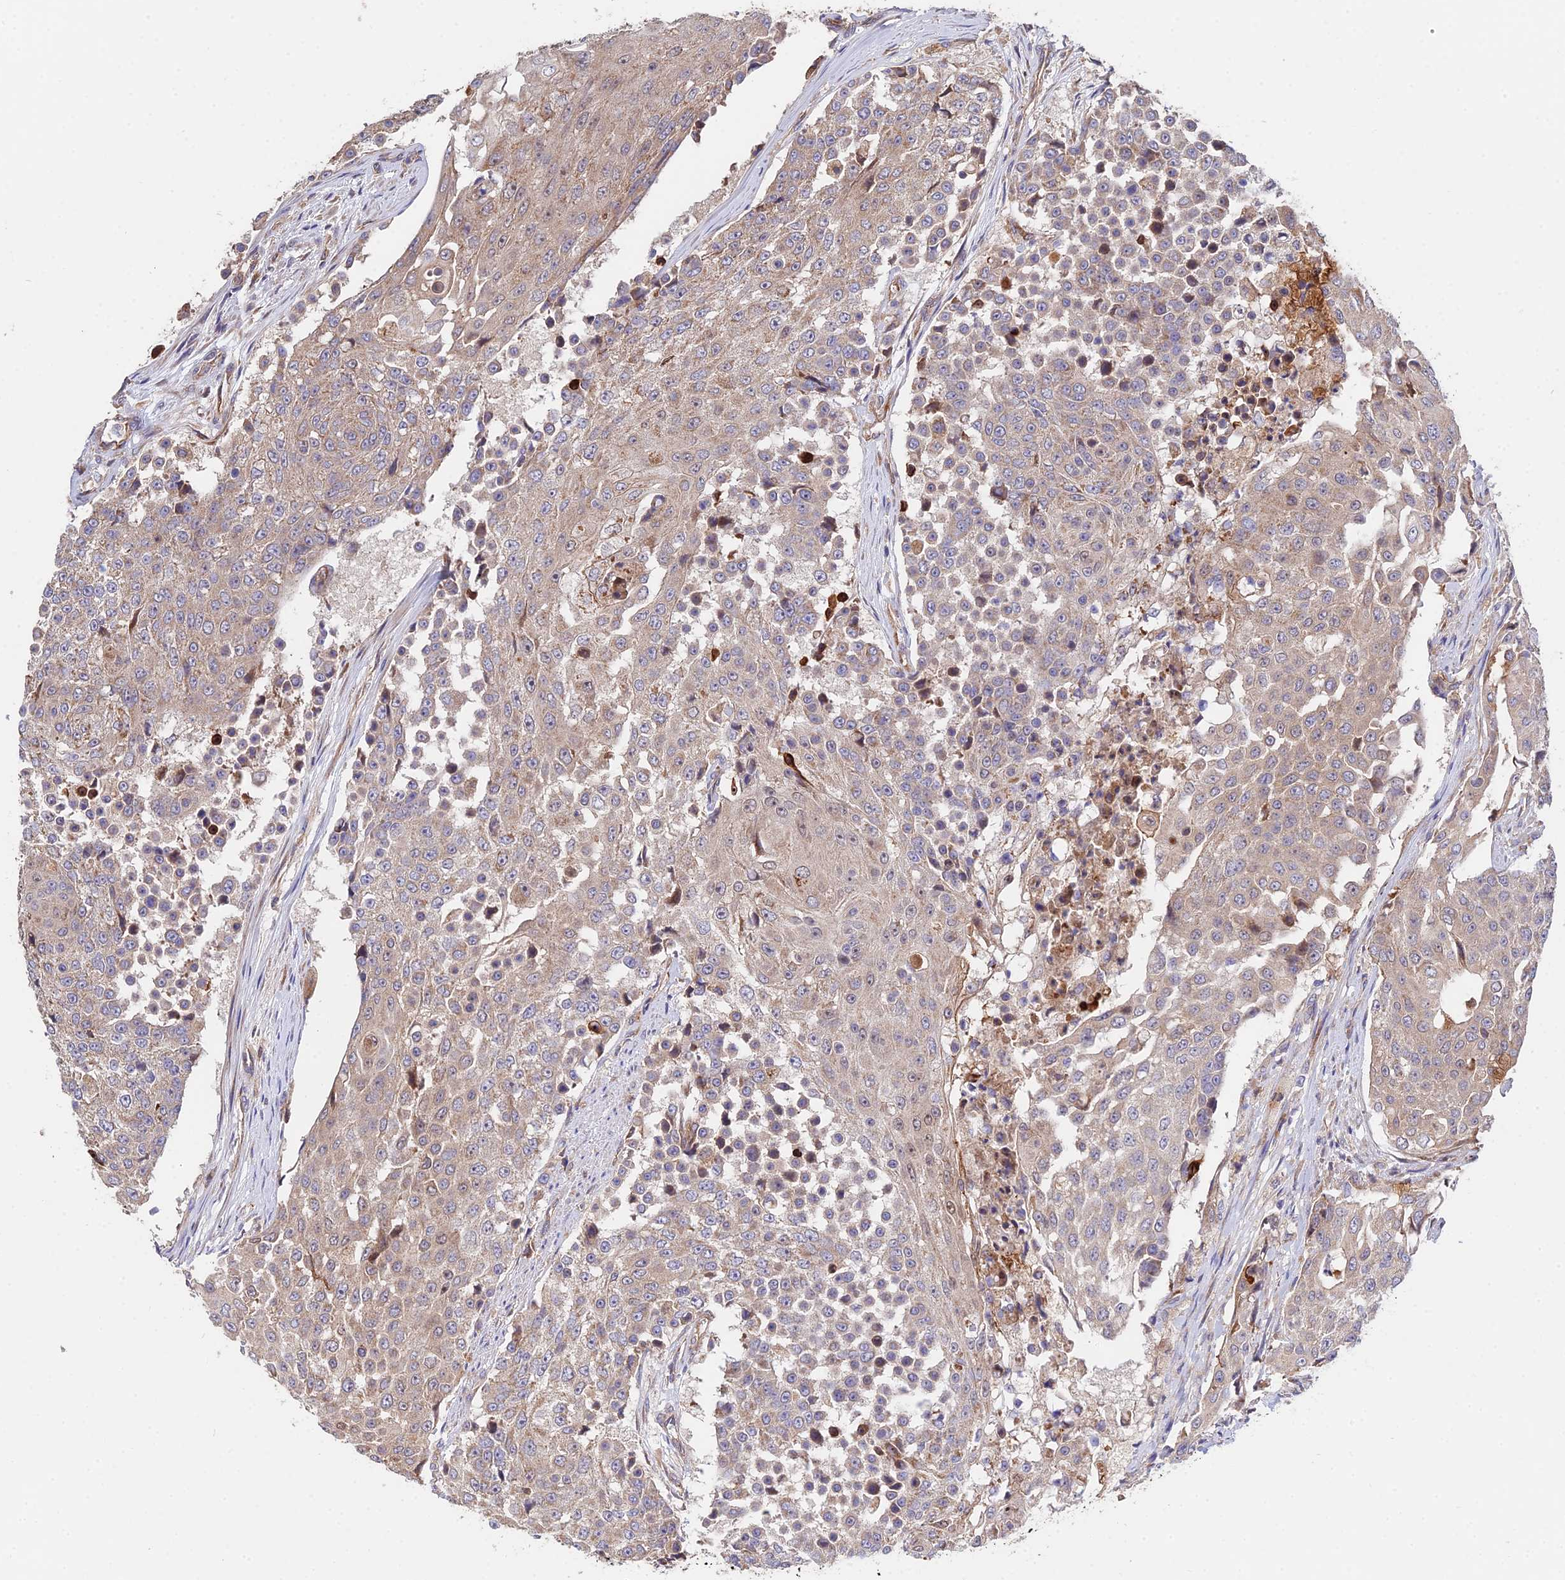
{"staining": {"intensity": "weak", "quantity": ">75%", "location": "cytoplasmic/membranous"}, "tissue": "urothelial cancer", "cell_type": "Tumor cells", "image_type": "cancer", "snomed": [{"axis": "morphology", "description": "Urothelial carcinoma, High grade"}, {"axis": "topography", "description": "Urinary bladder"}], "caption": "DAB (3,3'-diaminobenzidine) immunohistochemical staining of human urothelial carcinoma (high-grade) displays weak cytoplasmic/membranous protein staining in about >75% of tumor cells.", "gene": "CDC37L1", "patient": {"sex": "female", "age": 63}}